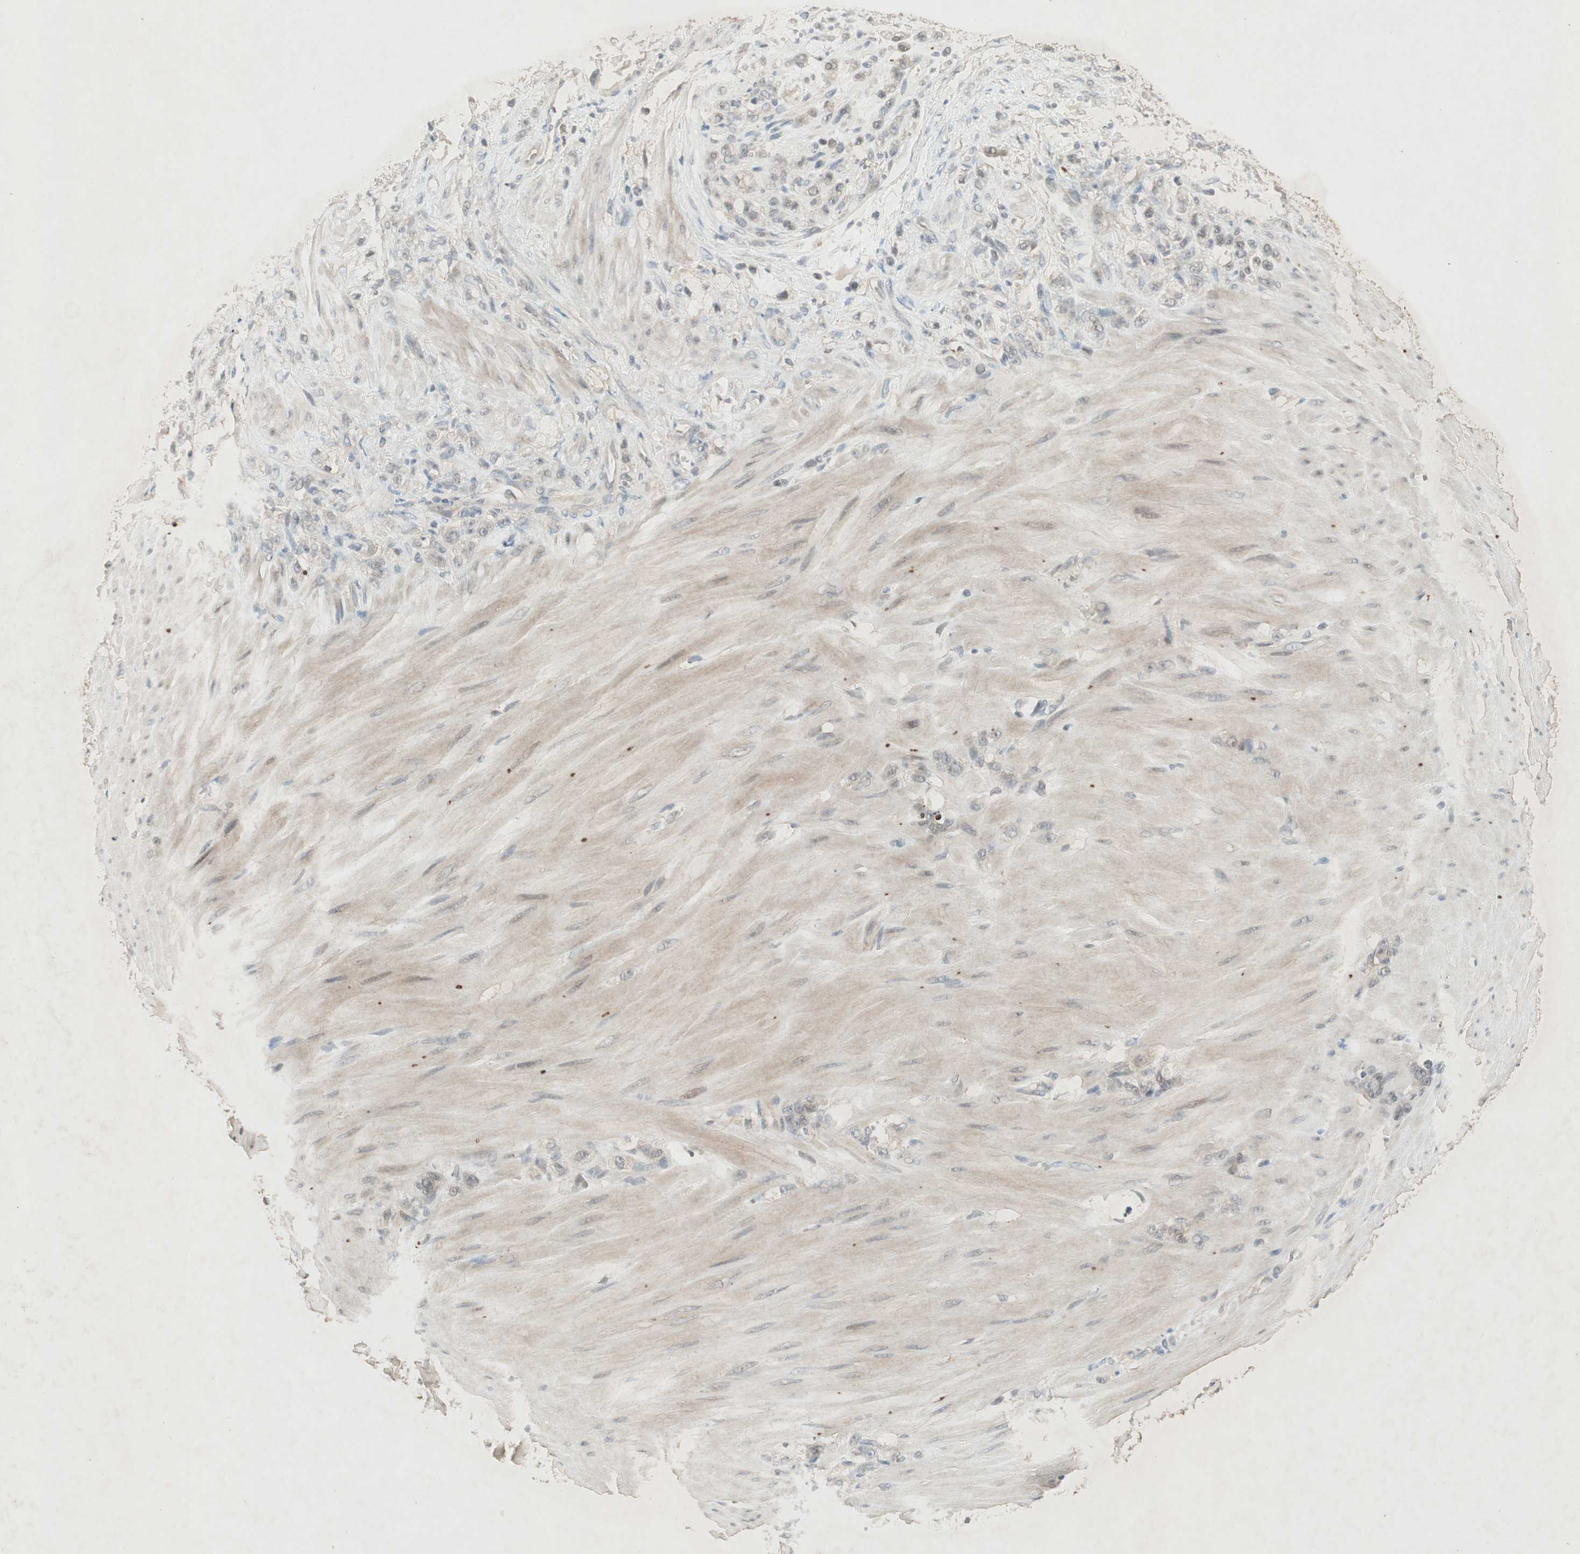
{"staining": {"intensity": "negative", "quantity": "none", "location": "none"}, "tissue": "stomach cancer", "cell_type": "Tumor cells", "image_type": "cancer", "snomed": [{"axis": "morphology", "description": "Adenocarcinoma, NOS"}, {"axis": "topography", "description": "Stomach"}], "caption": "Tumor cells show no significant protein positivity in stomach cancer (adenocarcinoma).", "gene": "RNGTT", "patient": {"sex": "male", "age": 82}}